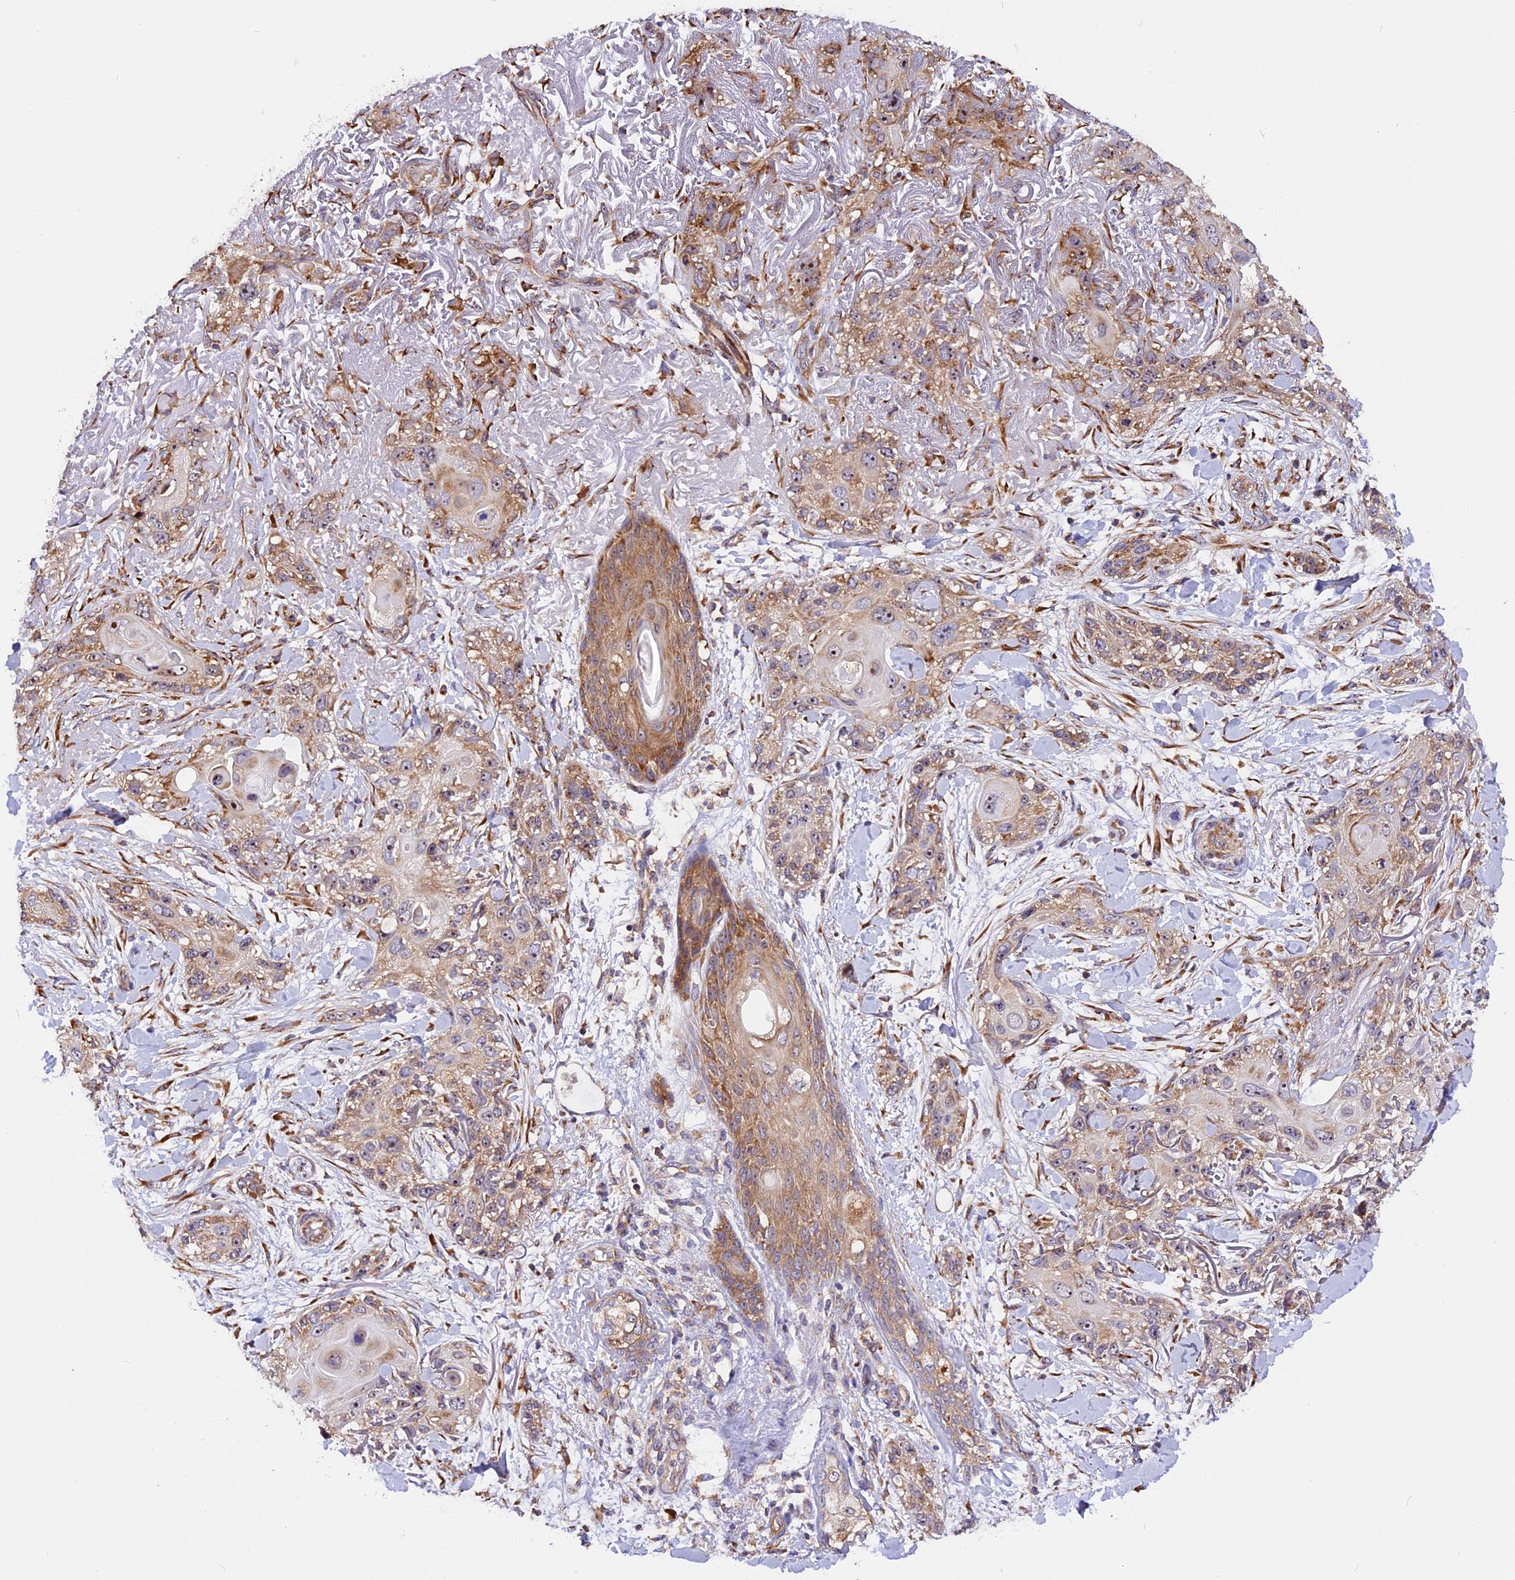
{"staining": {"intensity": "moderate", "quantity": "25%-75%", "location": "cytoplasmic/membranous,nuclear"}, "tissue": "skin cancer", "cell_type": "Tumor cells", "image_type": "cancer", "snomed": [{"axis": "morphology", "description": "Normal tissue, NOS"}, {"axis": "morphology", "description": "Squamous cell carcinoma, NOS"}, {"axis": "topography", "description": "Skin"}], "caption": "DAB (3,3'-diaminobenzidine) immunohistochemical staining of human skin cancer reveals moderate cytoplasmic/membranous and nuclear protein staining in approximately 25%-75% of tumor cells.", "gene": "GNPTAB", "patient": {"sex": "male", "age": 72}}